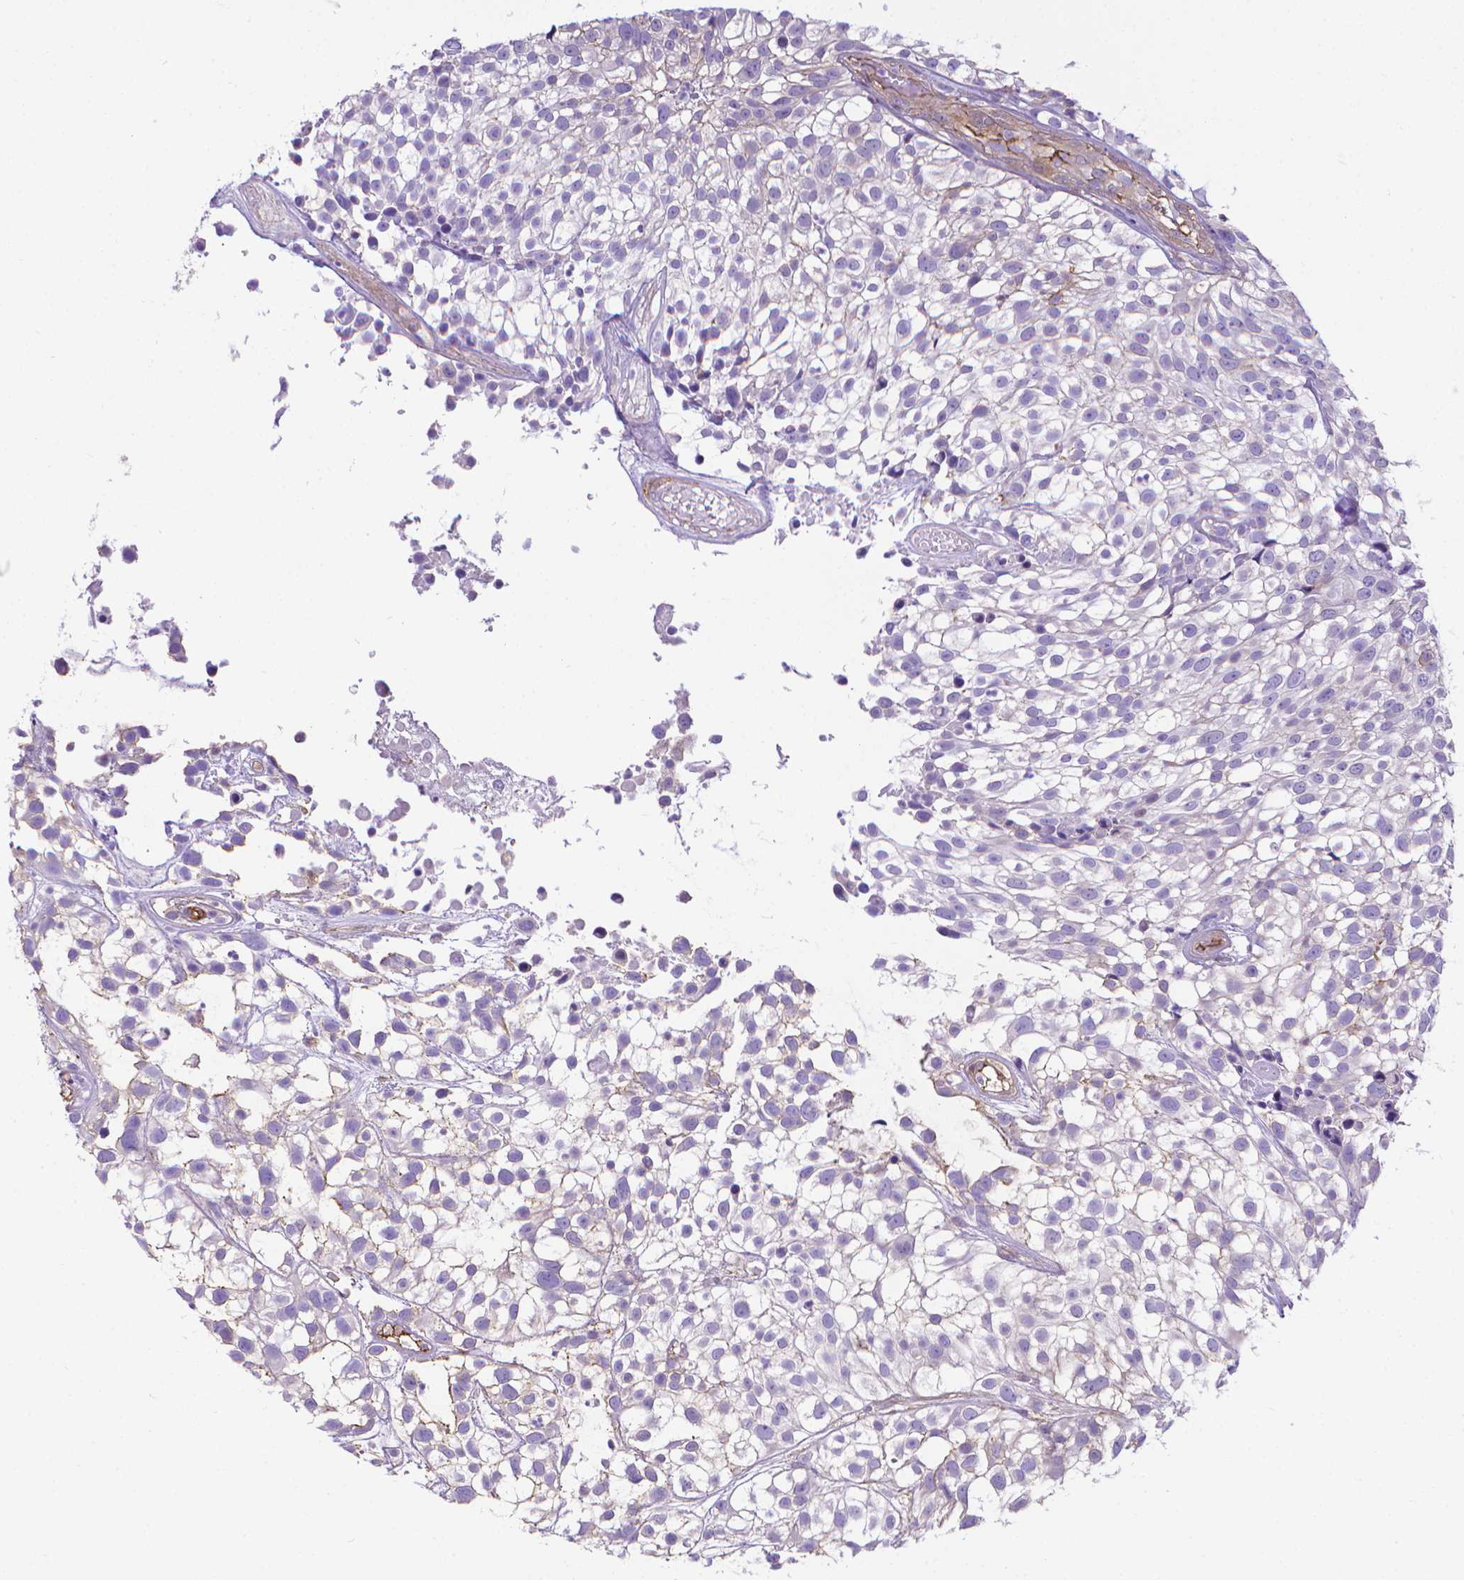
{"staining": {"intensity": "negative", "quantity": "none", "location": "none"}, "tissue": "urothelial cancer", "cell_type": "Tumor cells", "image_type": "cancer", "snomed": [{"axis": "morphology", "description": "Urothelial carcinoma, High grade"}, {"axis": "topography", "description": "Urinary bladder"}], "caption": "High magnification brightfield microscopy of urothelial cancer stained with DAB (3,3'-diaminobenzidine) (brown) and counterstained with hematoxylin (blue): tumor cells show no significant expression.", "gene": "CLIC4", "patient": {"sex": "male", "age": 56}}